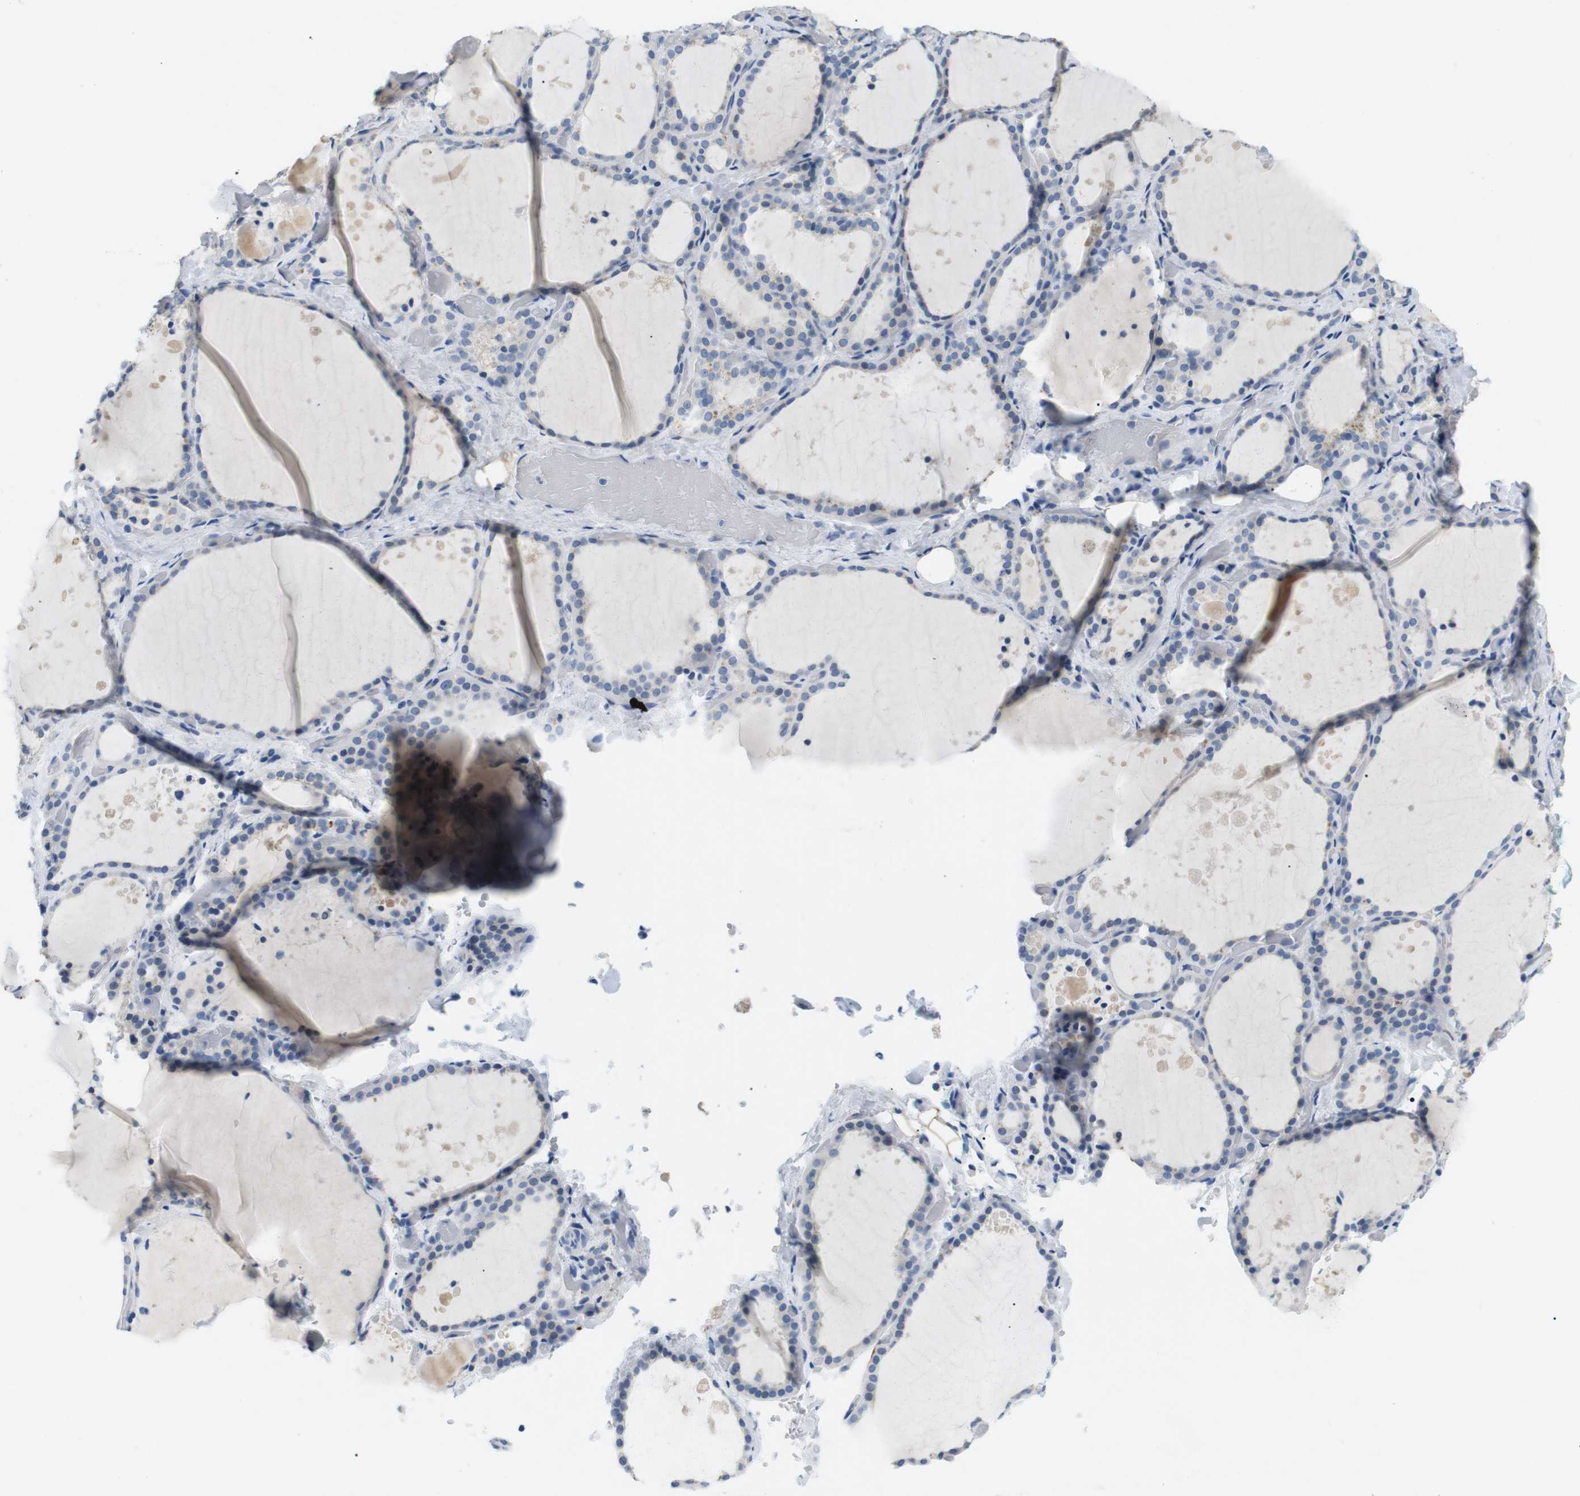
{"staining": {"intensity": "negative", "quantity": "none", "location": "none"}, "tissue": "thyroid gland", "cell_type": "Glandular cells", "image_type": "normal", "snomed": [{"axis": "morphology", "description": "Normal tissue, NOS"}, {"axis": "topography", "description": "Thyroid gland"}], "caption": "Immunohistochemistry of benign human thyroid gland exhibits no expression in glandular cells. Nuclei are stained in blue.", "gene": "FCGRT", "patient": {"sex": "female", "age": 44}}